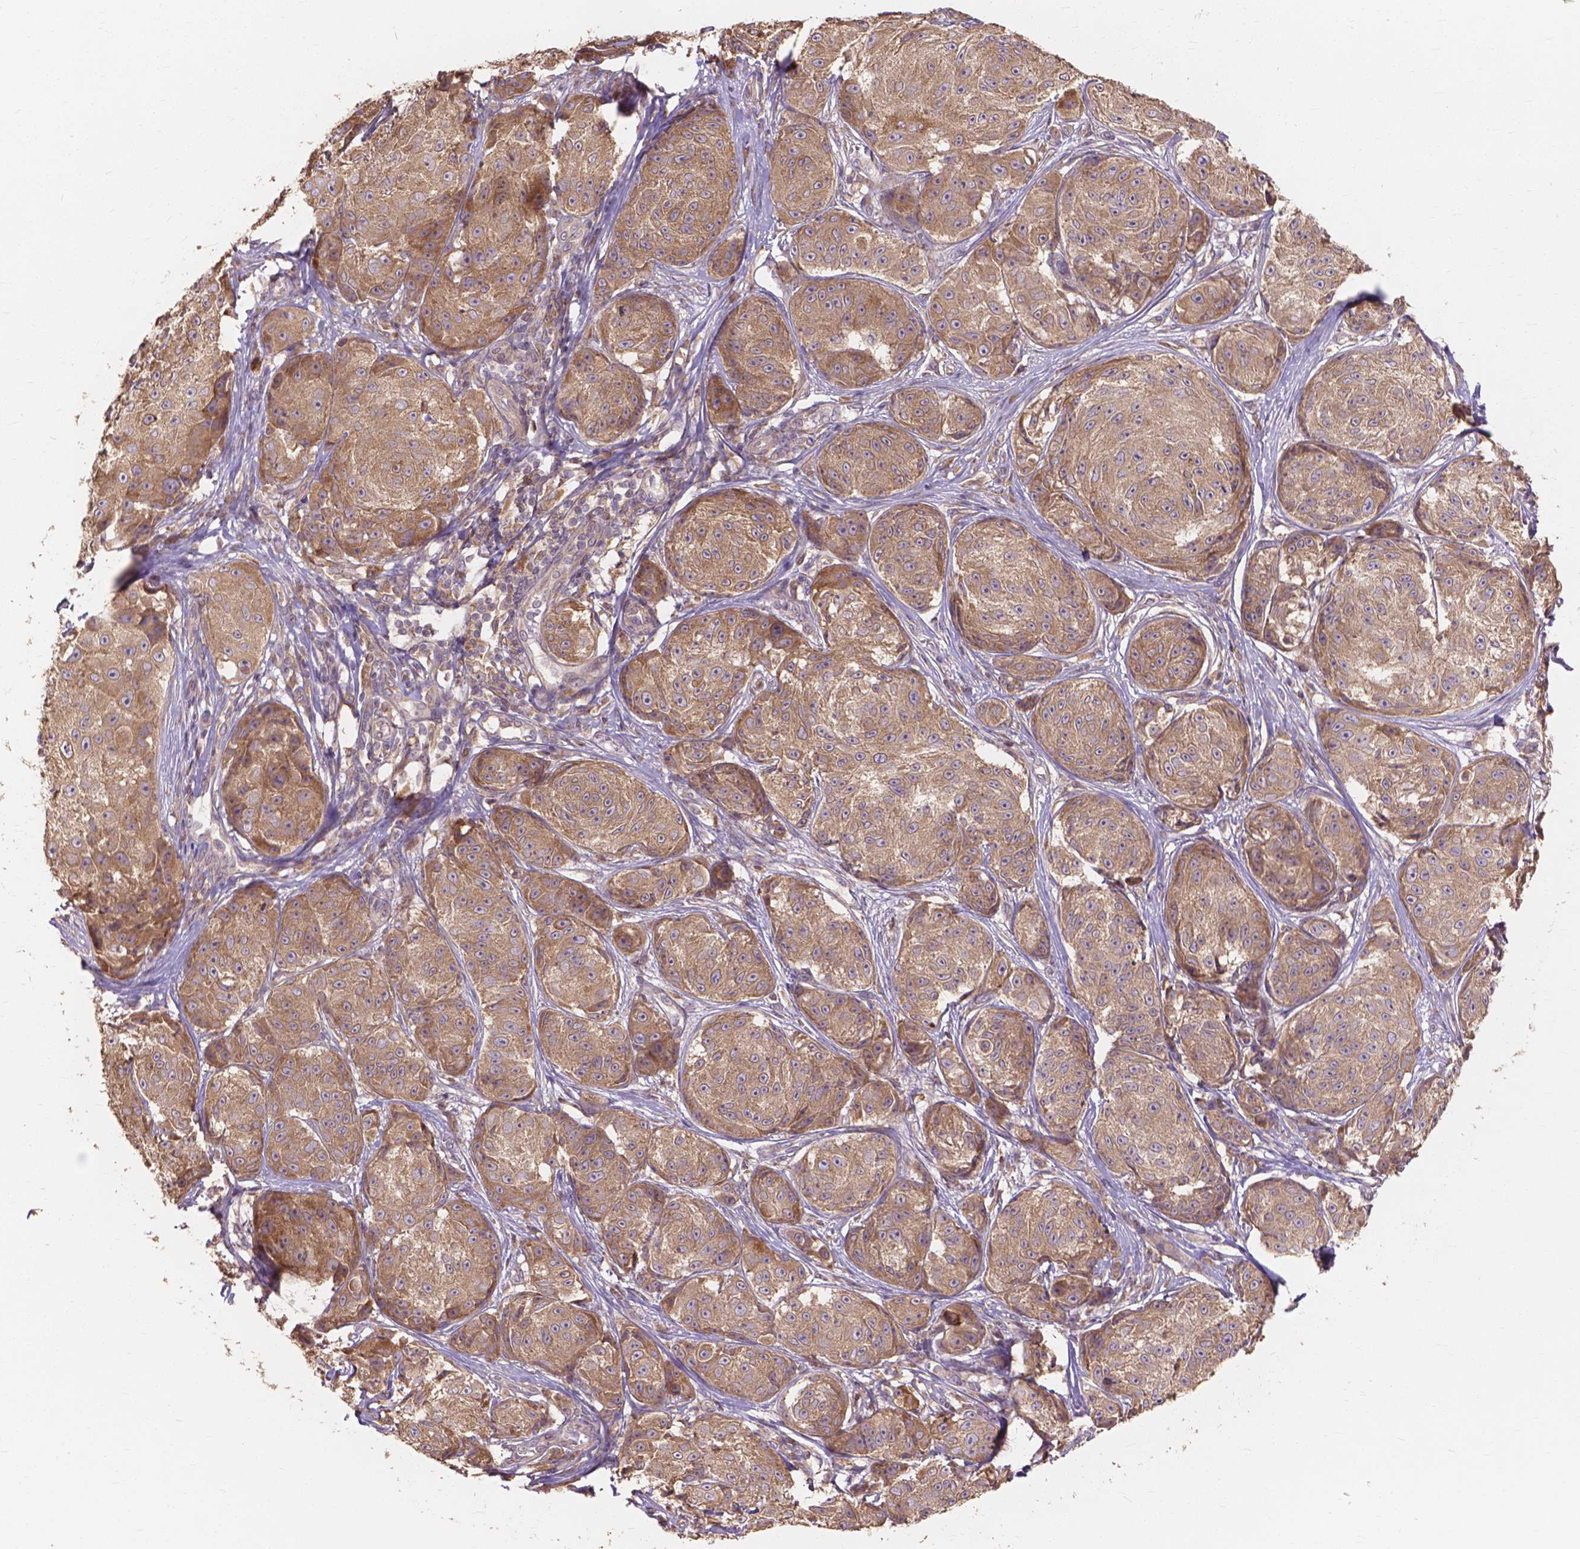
{"staining": {"intensity": "moderate", "quantity": ">75%", "location": "cytoplasmic/membranous"}, "tissue": "melanoma", "cell_type": "Tumor cells", "image_type": "cancer", "snomed": [{"axis": "morphology", "description": "Malignant melanoma, NOS"}, {"axis": "topography", "description": "Skin"}], "caption": "This micrograph demonstrates immunohistochemistry (IHC) staining of malignant melanoma, with medium moderate cytoplasmic/membranous positivity in approximately >75% of tumor cells.", "gene": "TAB2", "patient": {"sex": "male", "age": 61}}